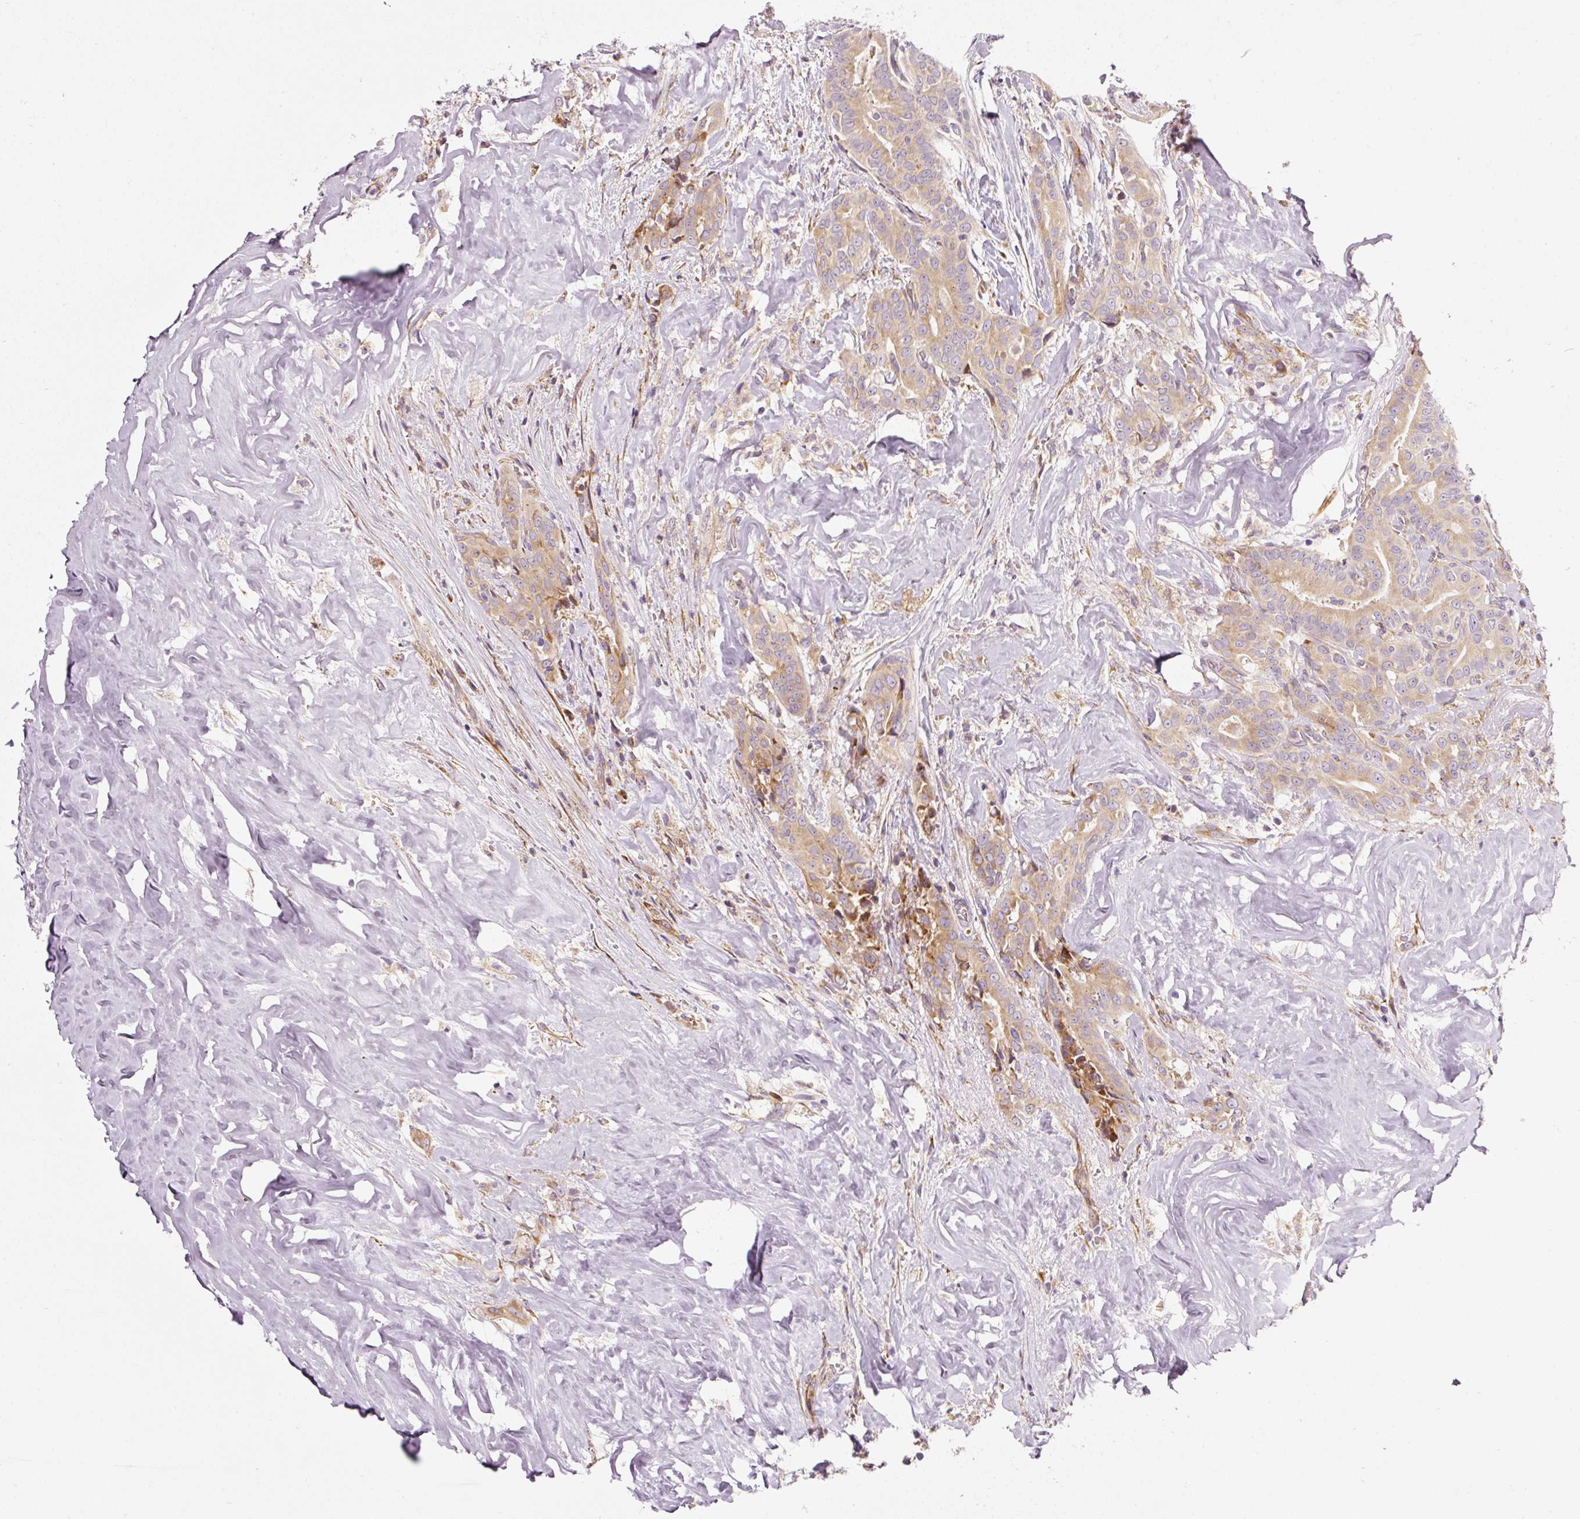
{"staining": {"intensity": "moderate", "quantity": ">75%", "location": "cytoplasmic/membranous"}, "tissue": "thyroid cancer", "cell_type": "Tumor cells", "image_type": "cancer", "snomed": [{"axis": "morphology", "description": "Papillary adenocarcinoma, NOS"}, {"axis": "topography", "description": "Thyroid gland"}], "caption": "Thyroid papillary adenocarcinoma tissue reveals moderate cytoplasmic/membranous positivity in about >75% of tumor cells", "gene": "RPL10A", "patient": {"sex": "male", "age": 61}}